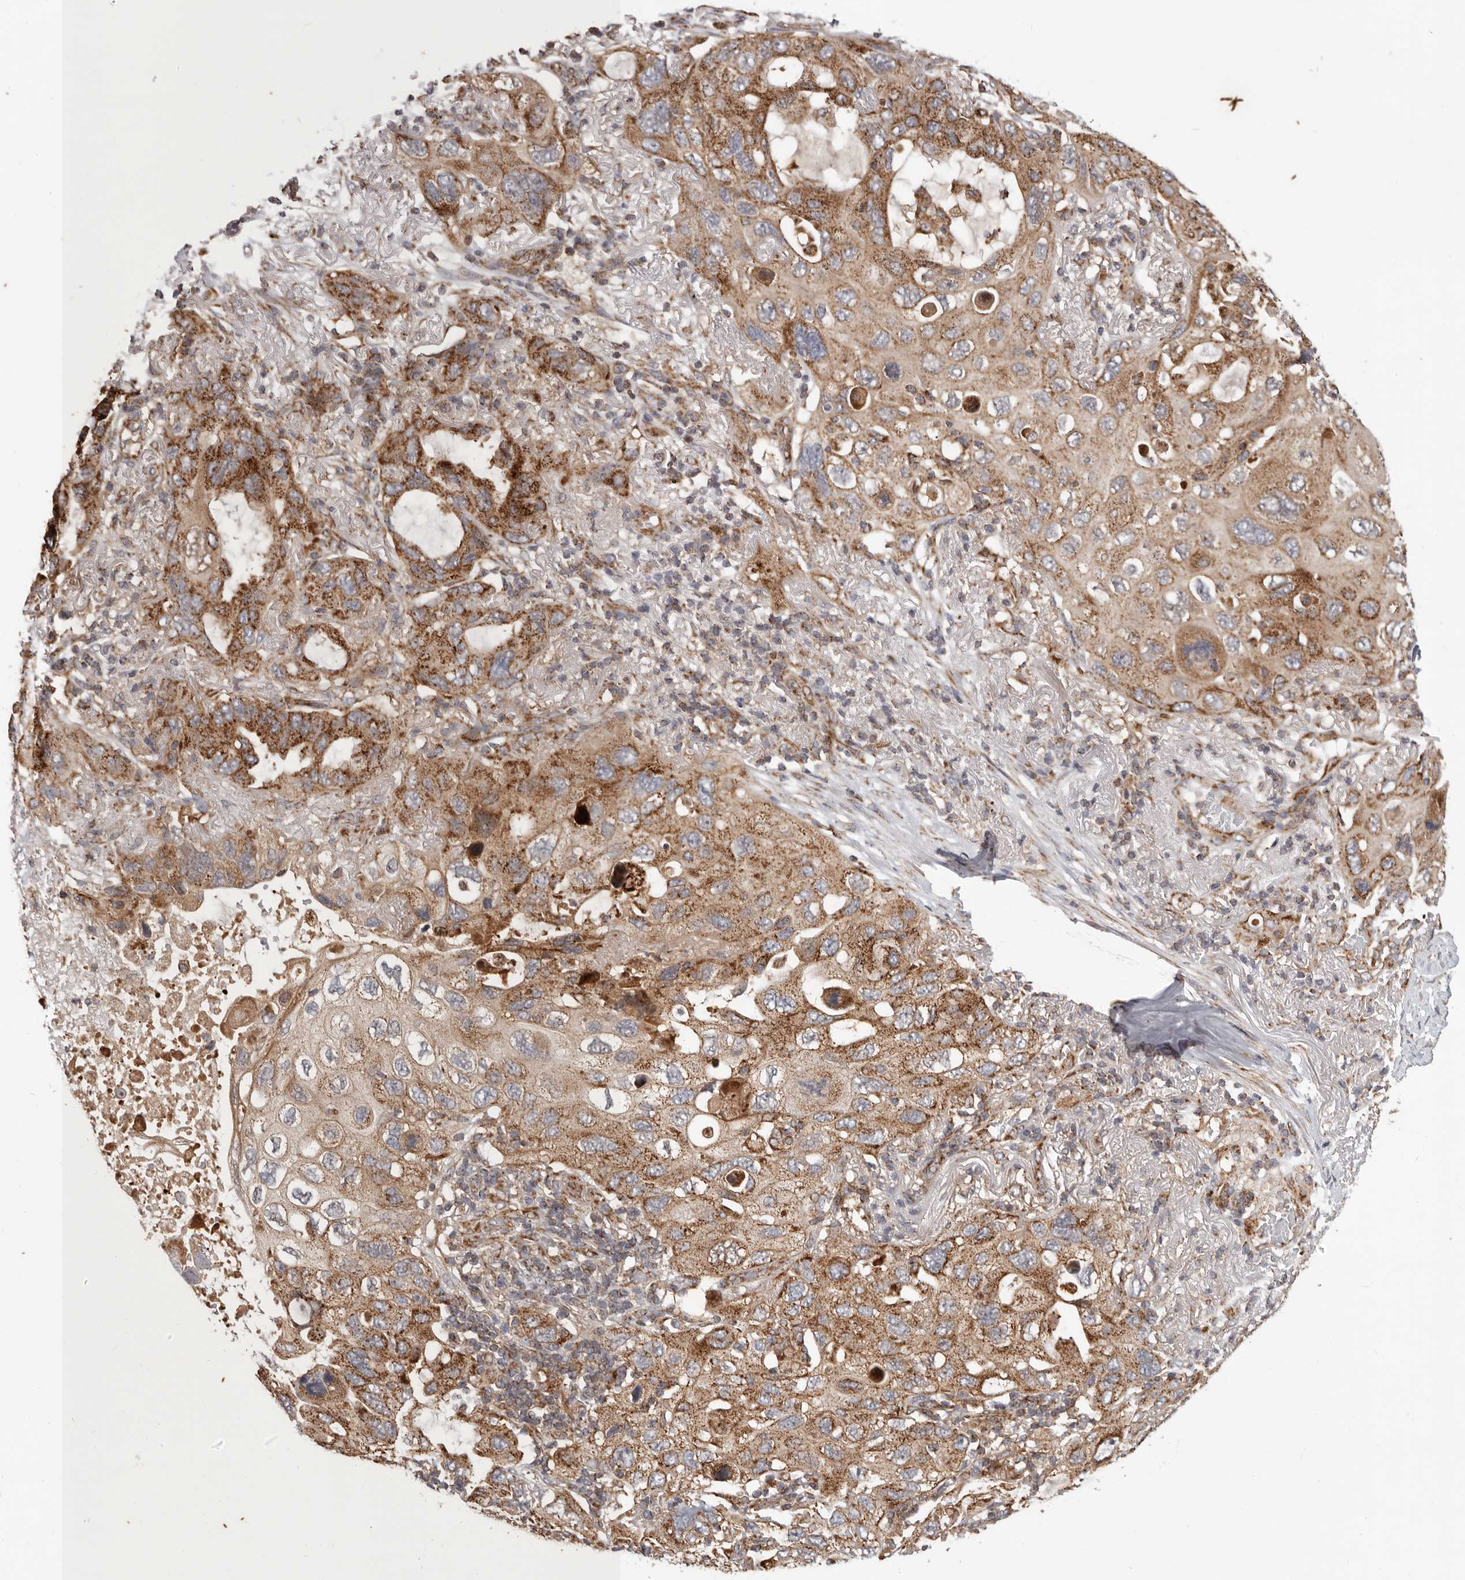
{"staining": {"intensity": "strong", "quantity": ">75%", "location": "cytoplasmic/membranous"}, "tissue": "lung cancer", "cell_type": "Tumor cells", "image_type": "cancer", "snomed": [{"axis": "morphology", "description": "Squamous cell carcinoma, NOS"}, {"axis": "topography", "description": "Lung"}], "caption": "Strong cytoplasmic/membranous positivity is identified in about >75% of tumor cells in squamous cell carcinoma (lung).", "gene": "MRPS10", "patient": {"sex": "female", "age": 73}}